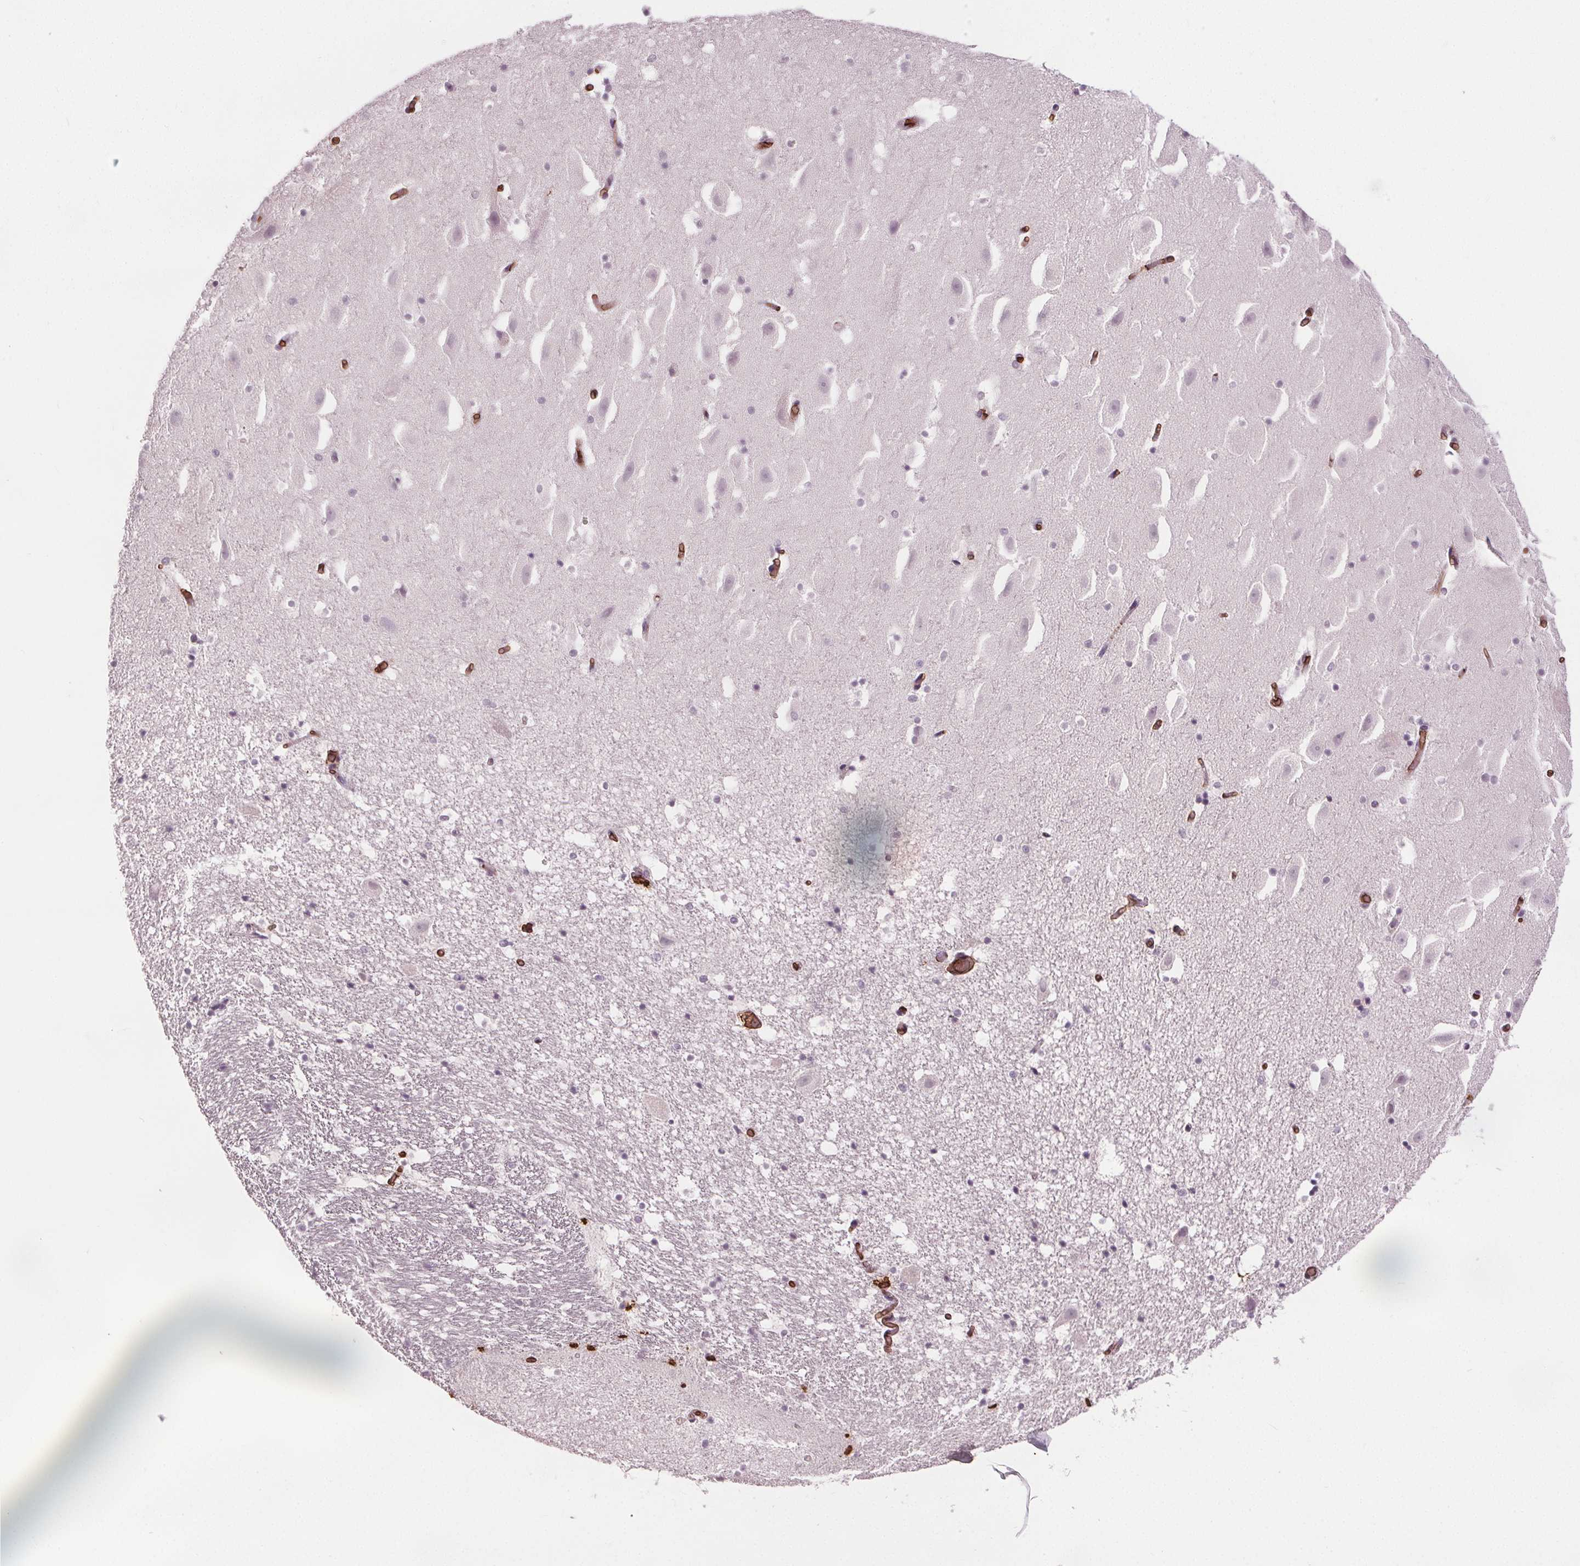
{"staining": {"intensity": "negative", "quantity": "none", "location": "none"}, "tissue": "hippocampus", "cell_type": "Glial cells", "image_type": "normal", "snomed": [{"axis": "morphology", "description": "Normal tissue, NOS"}, {"axis": "topography", "description": "Hippocampus"}], "caption": "DAB (3,3'-diaminobenzidine) immunohistochemical staining of unremarkable human hippocampus demonstrates no significant expression in glial cells.", "gene": "SLC4A1", "patient": {"sex": "male", "age": 26}}